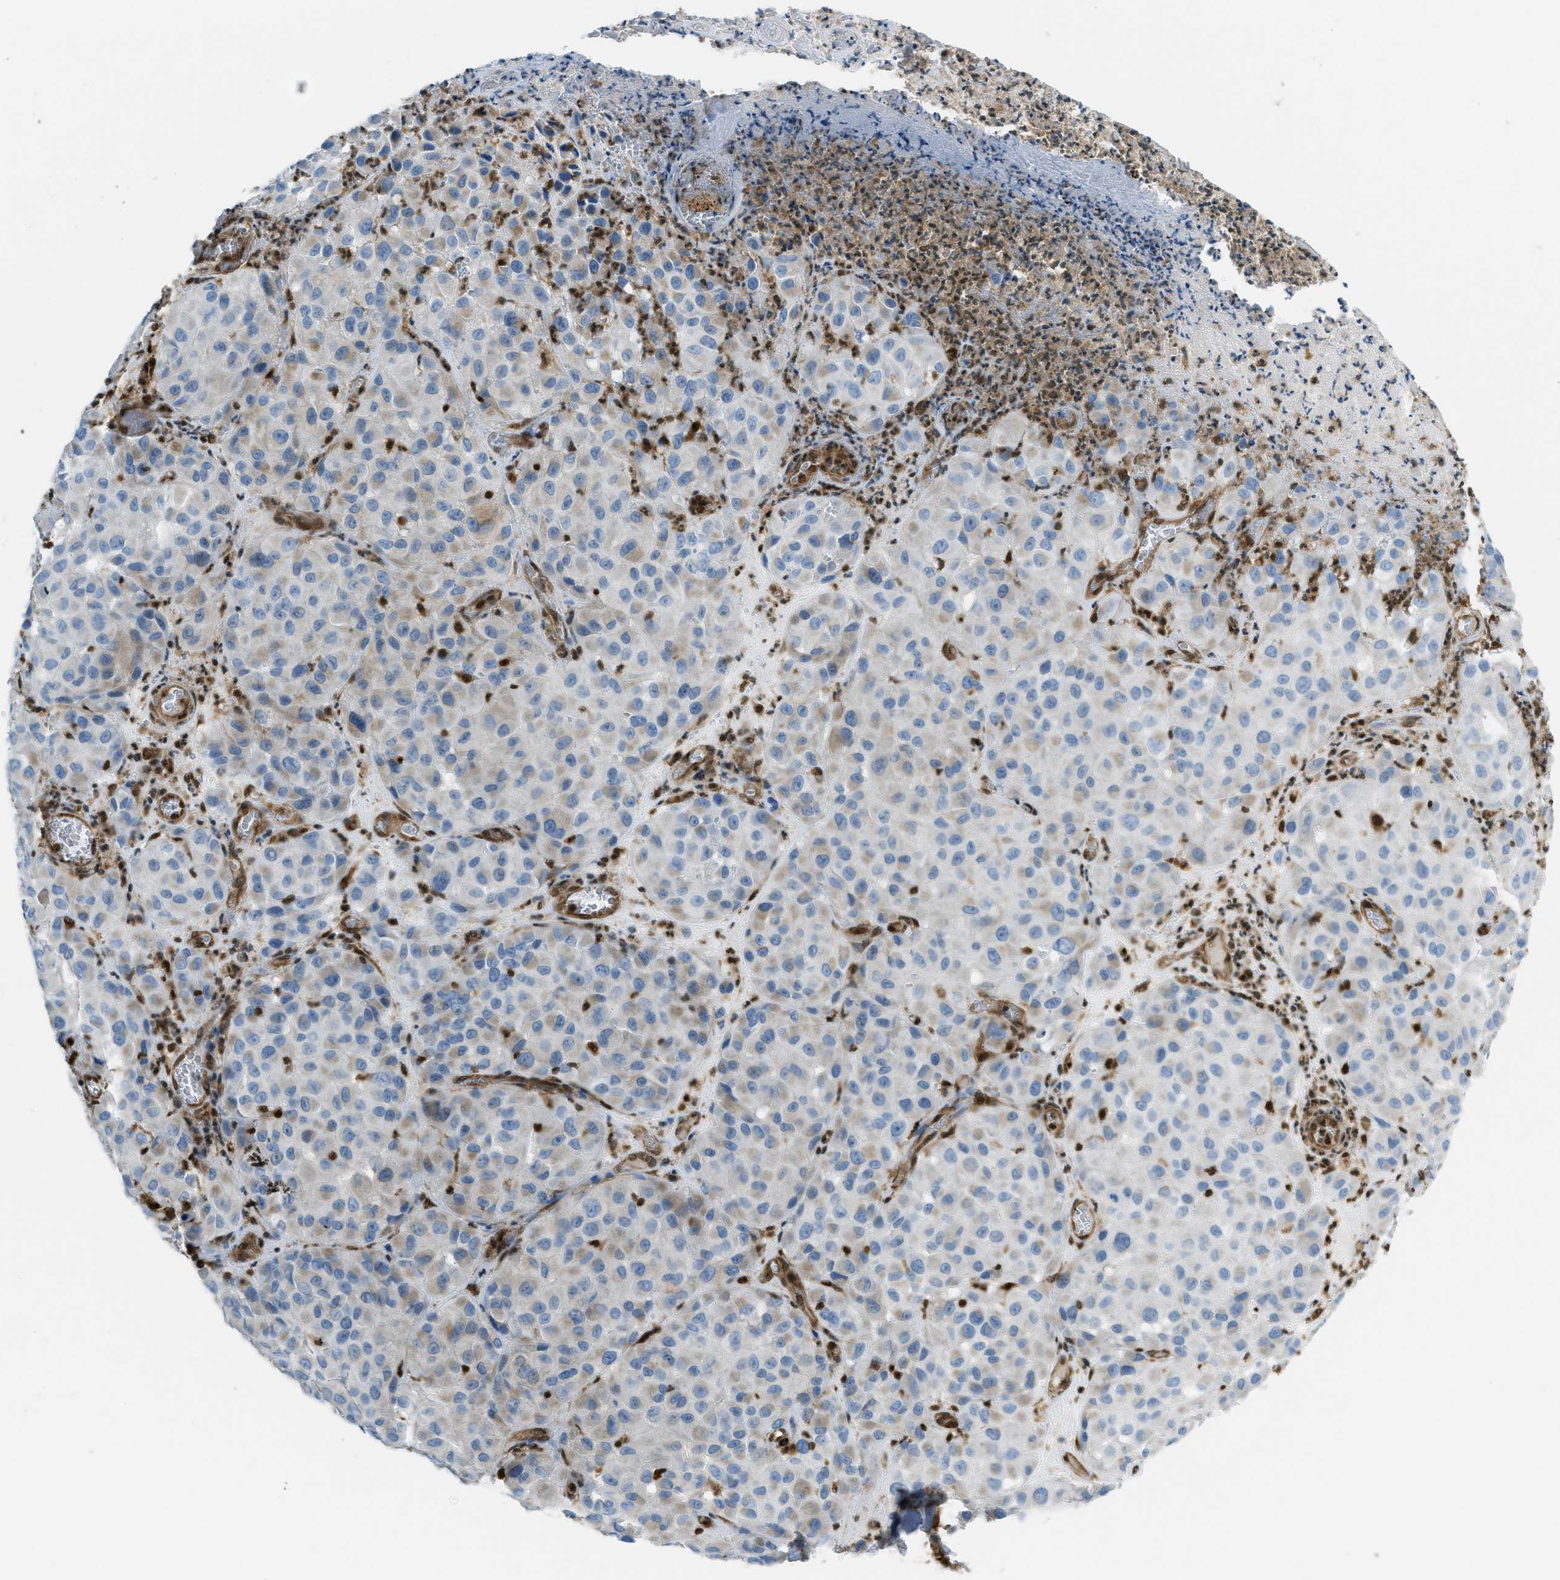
{"staining": {"intensity": "negative", "quantity": "none", "location": "none"}, "tissue": "melanoma", "cell_type": "Tumor cells", "image_type": "cancer", "snomed": [{"axis": "morphology", "description": "Malignant melanoma, NOS"}, {"axis": "topography", "description": "Skin"}], "caption": "An image of human malignant melanoma is negative for staining in tumor cells.", "gene": "TNPO1", "patient": {"sex": "female", "age": 21}}